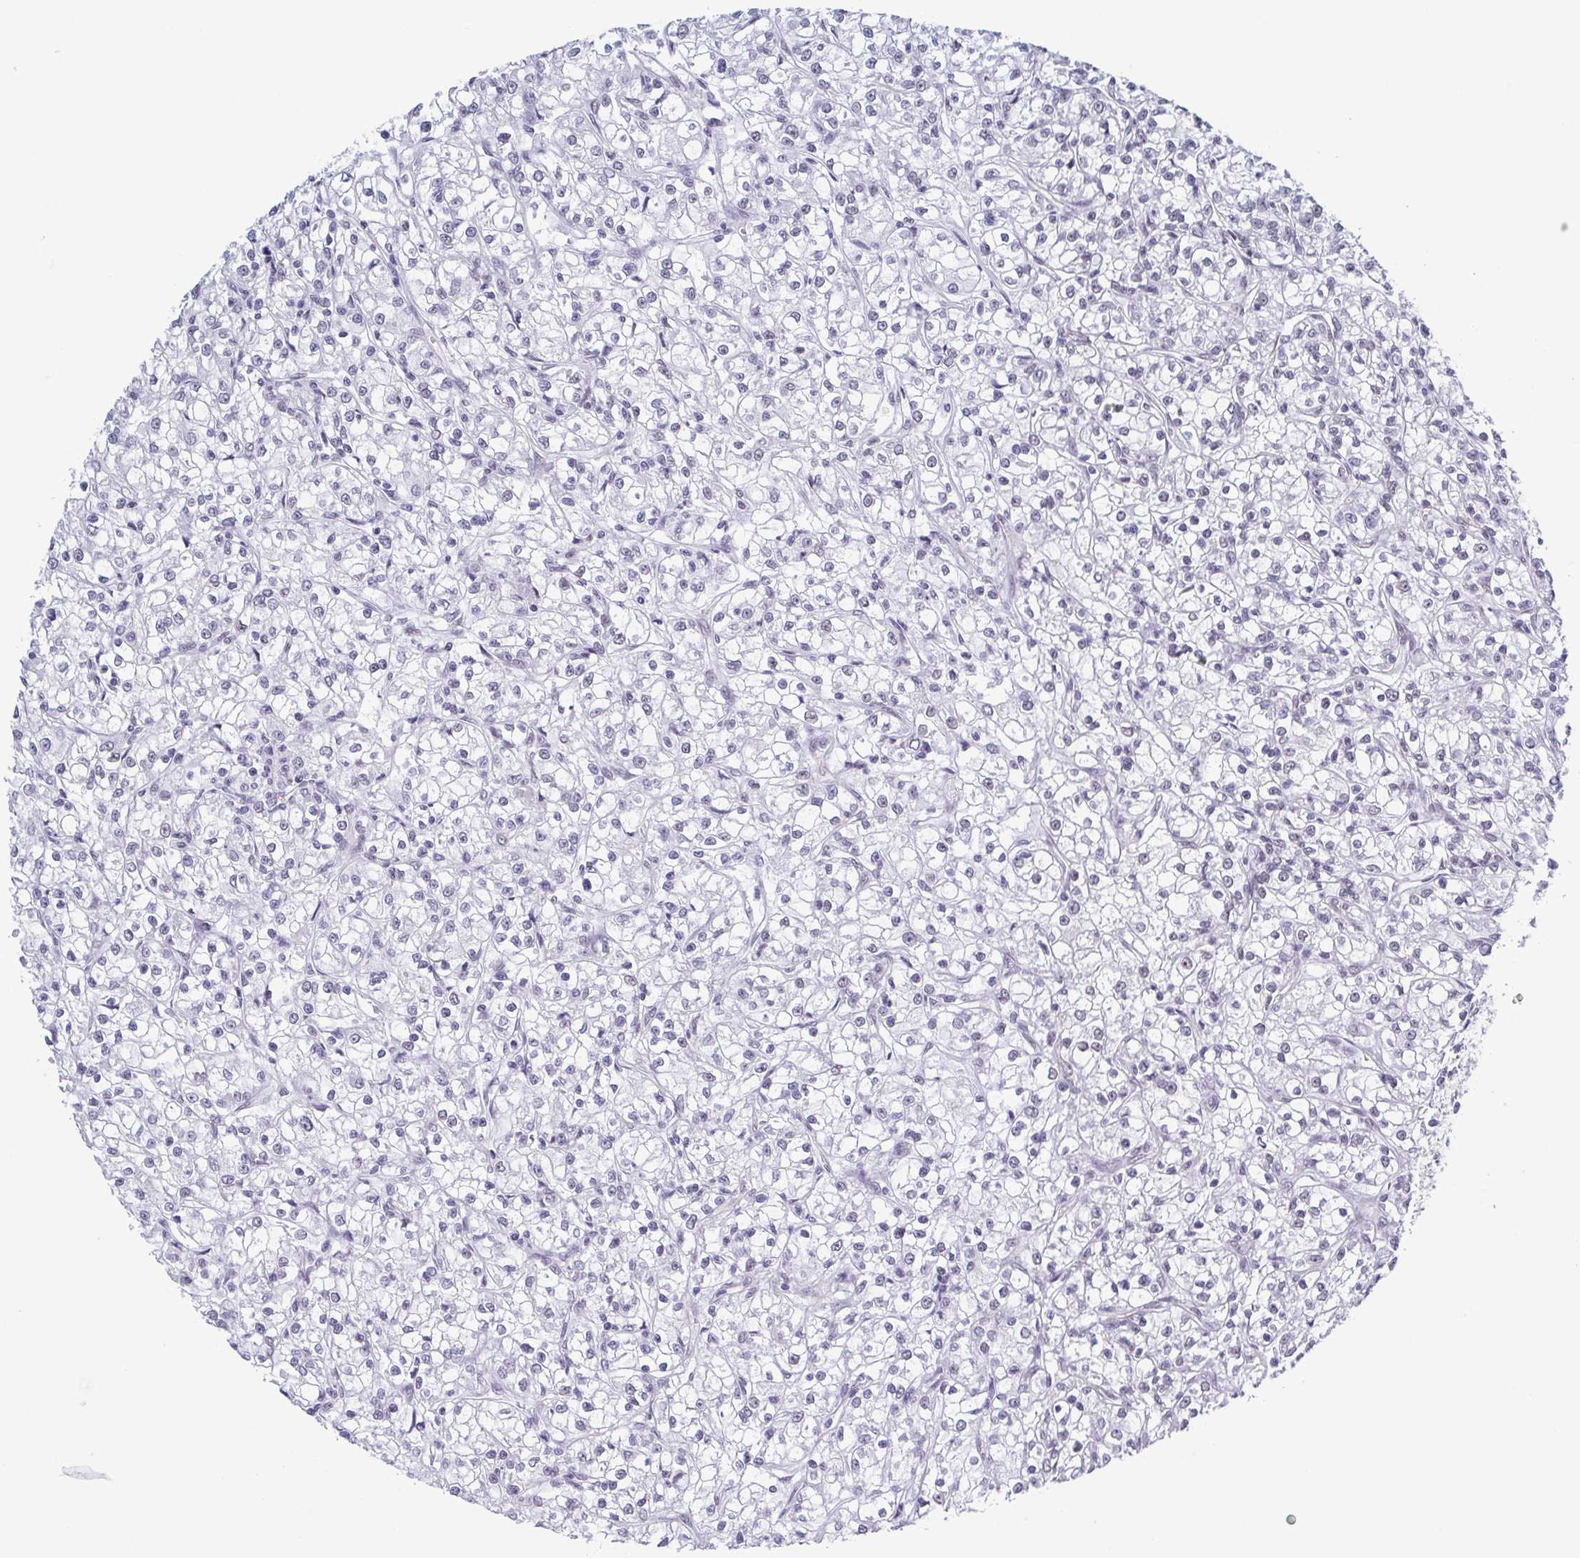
{"staining": {"intensity": "negative", "quantity": "none", "location": "none"}, "tissue": "renal cancer", "cell_type": "Tumor cells", "image_type": "cancer", "snomed": [{"axis": "morphology", "description": "Adenocarcinoma, NOS"}, {"axis": "topography", "description": "Kidney"}], "caption": "The image shows no staining of tumor cells in renal adenocarcinoma.", "gene": "TMEM92", "patient": {"sex": "female", "age": 59}}